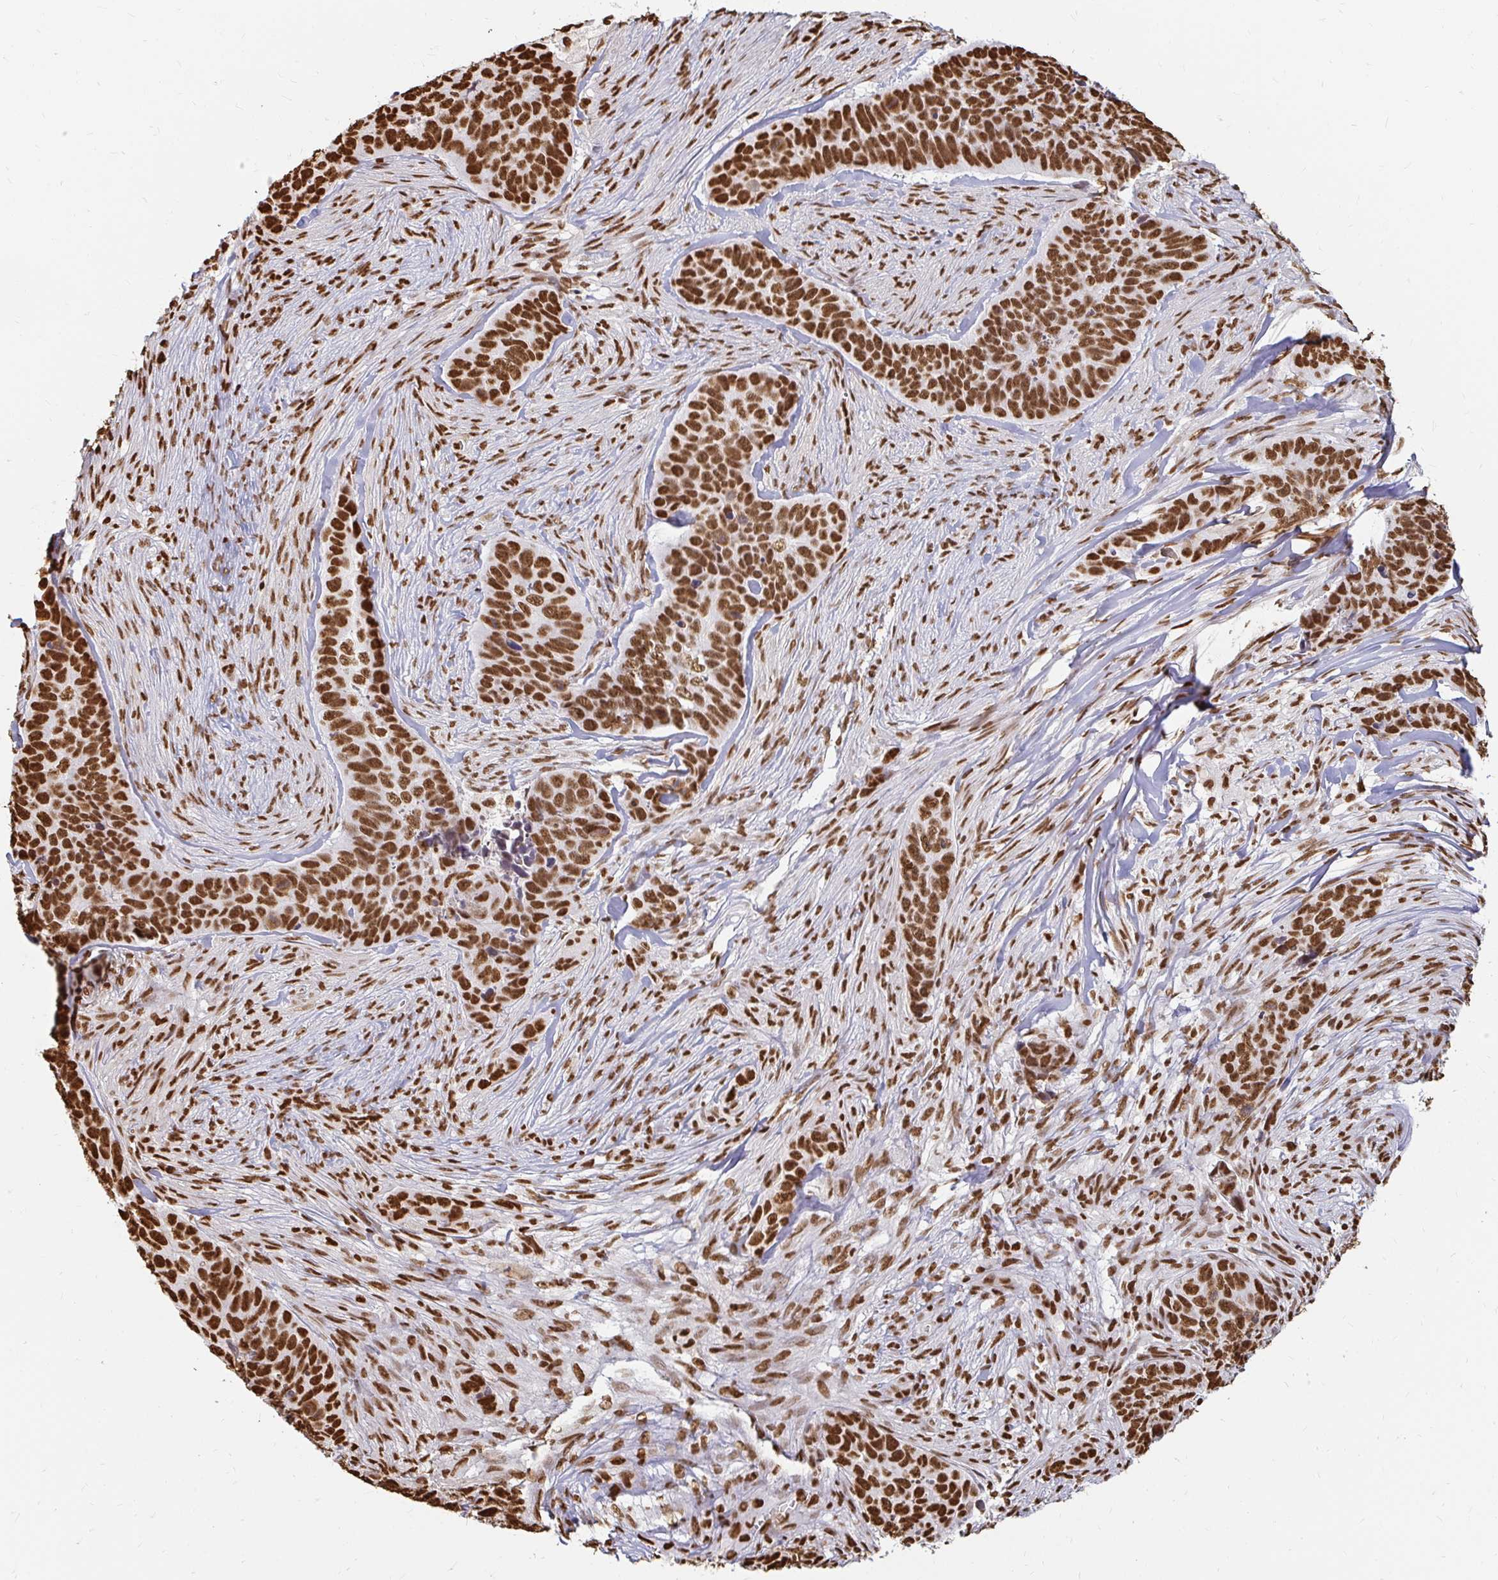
{"staining": {"intensity": "strong", "quantity": ">75%", "location": "nuclear"}, "tissue": "skin cancer", "cell_type": "Tumor cells", "image_type": "cancer", "snomed": [{"axis": "morphology", "description": "Basal cell carcinoma"}, {"axis": "topography", "description": "Skin"}], "caption": "Basal cell carcinoma (skin) stained with a brown dye shows strong nuclear positive staining in approximately >75% of tumor cells.", "gene": "HNRNPU", "patient": {"sex": "female", "age": 82}}